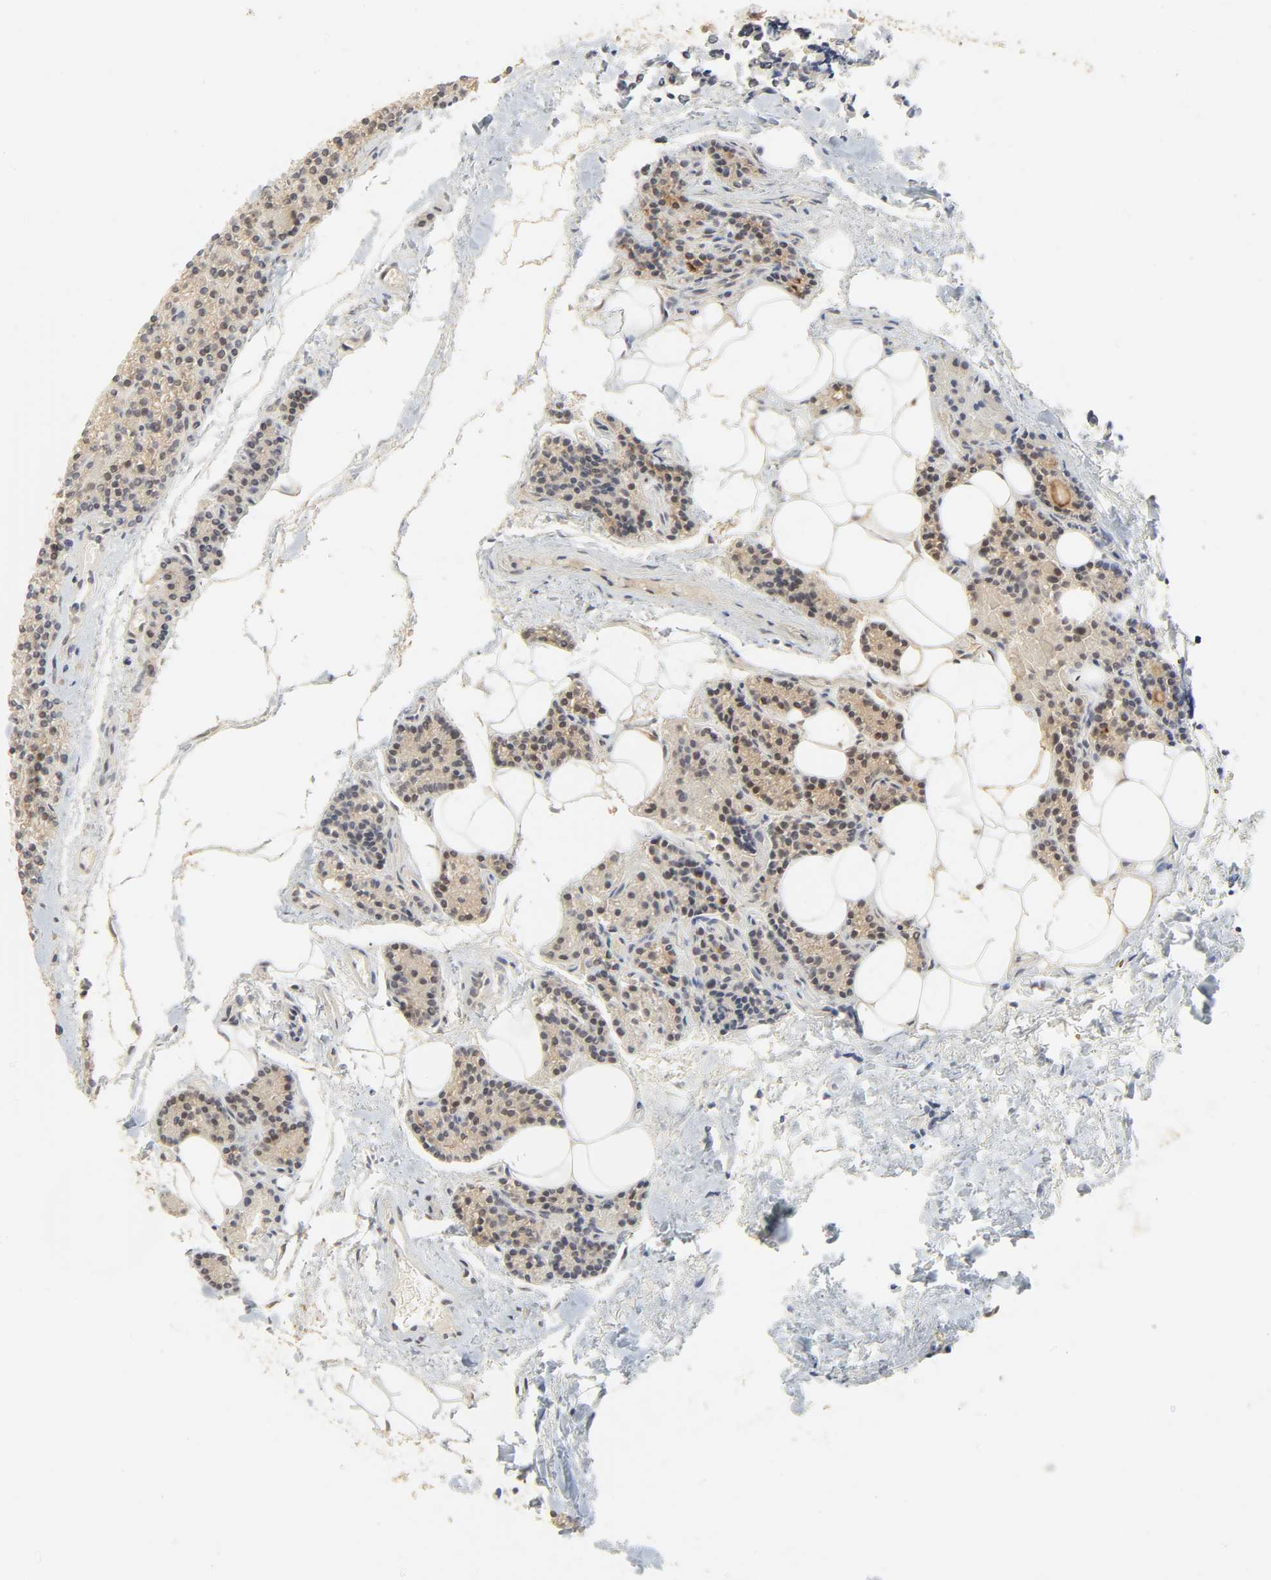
{"staining": {"intensity": "moderate", "quantity": ">75%", "location": "cytoplasmic/membranous"}, "tissue": "parathyroid gland", "cell_type": "Glandular cells", "image_type": "normal", "snomed": [{"axis": "morphology", "description": "Normal tissue, NOS"}, {"axis": "topography", "description": "Parathyroid gland"}], "caption": "Glandular cells exhibit medium levels of moderate cytoplasmic/membranous positivity in about >75% of cells in unremarkable human parathyroid gland. Using DAB (brown) and hematoxylin (blue) stains, captured at high magnification using brightfield microscopy.", "gene": "ACSS2", "patient": {"sex": "female", "age": 50}}